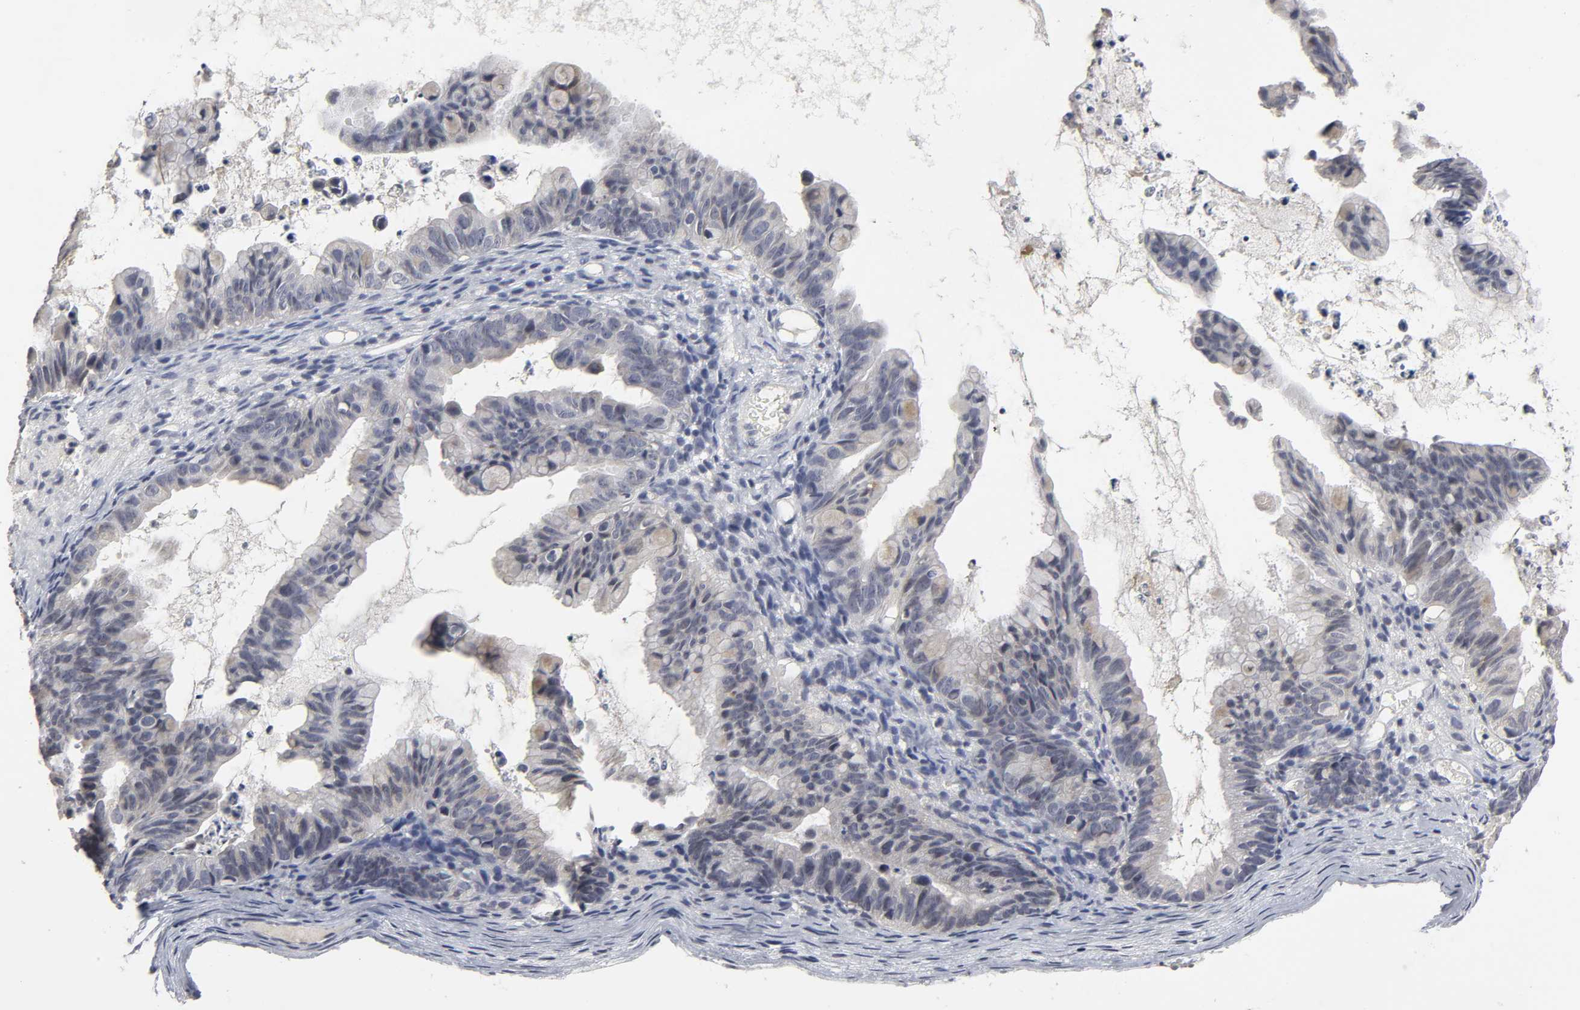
{"staining": {"intensity": "weak", "quantity": "<25%", "location": "cytoplasmic/membranous"}, "tissue": "ovarian cancer", "cell_type": "Tumor cells", "image_type": "cancer", "snomed": [{"axis": "morphology", "description": "Cystadenocarcinoma, mucinous, NOS"}, {"axis": "topography", "description": "Ovary"}], "caption": "This is a micrograph of IHC staining of mucinous cystadenocarcinoma (ovarian), which shows no positivity in tumor cells.", "gene": "TCAP", "patient": {"sex": "female", "age": 36}}